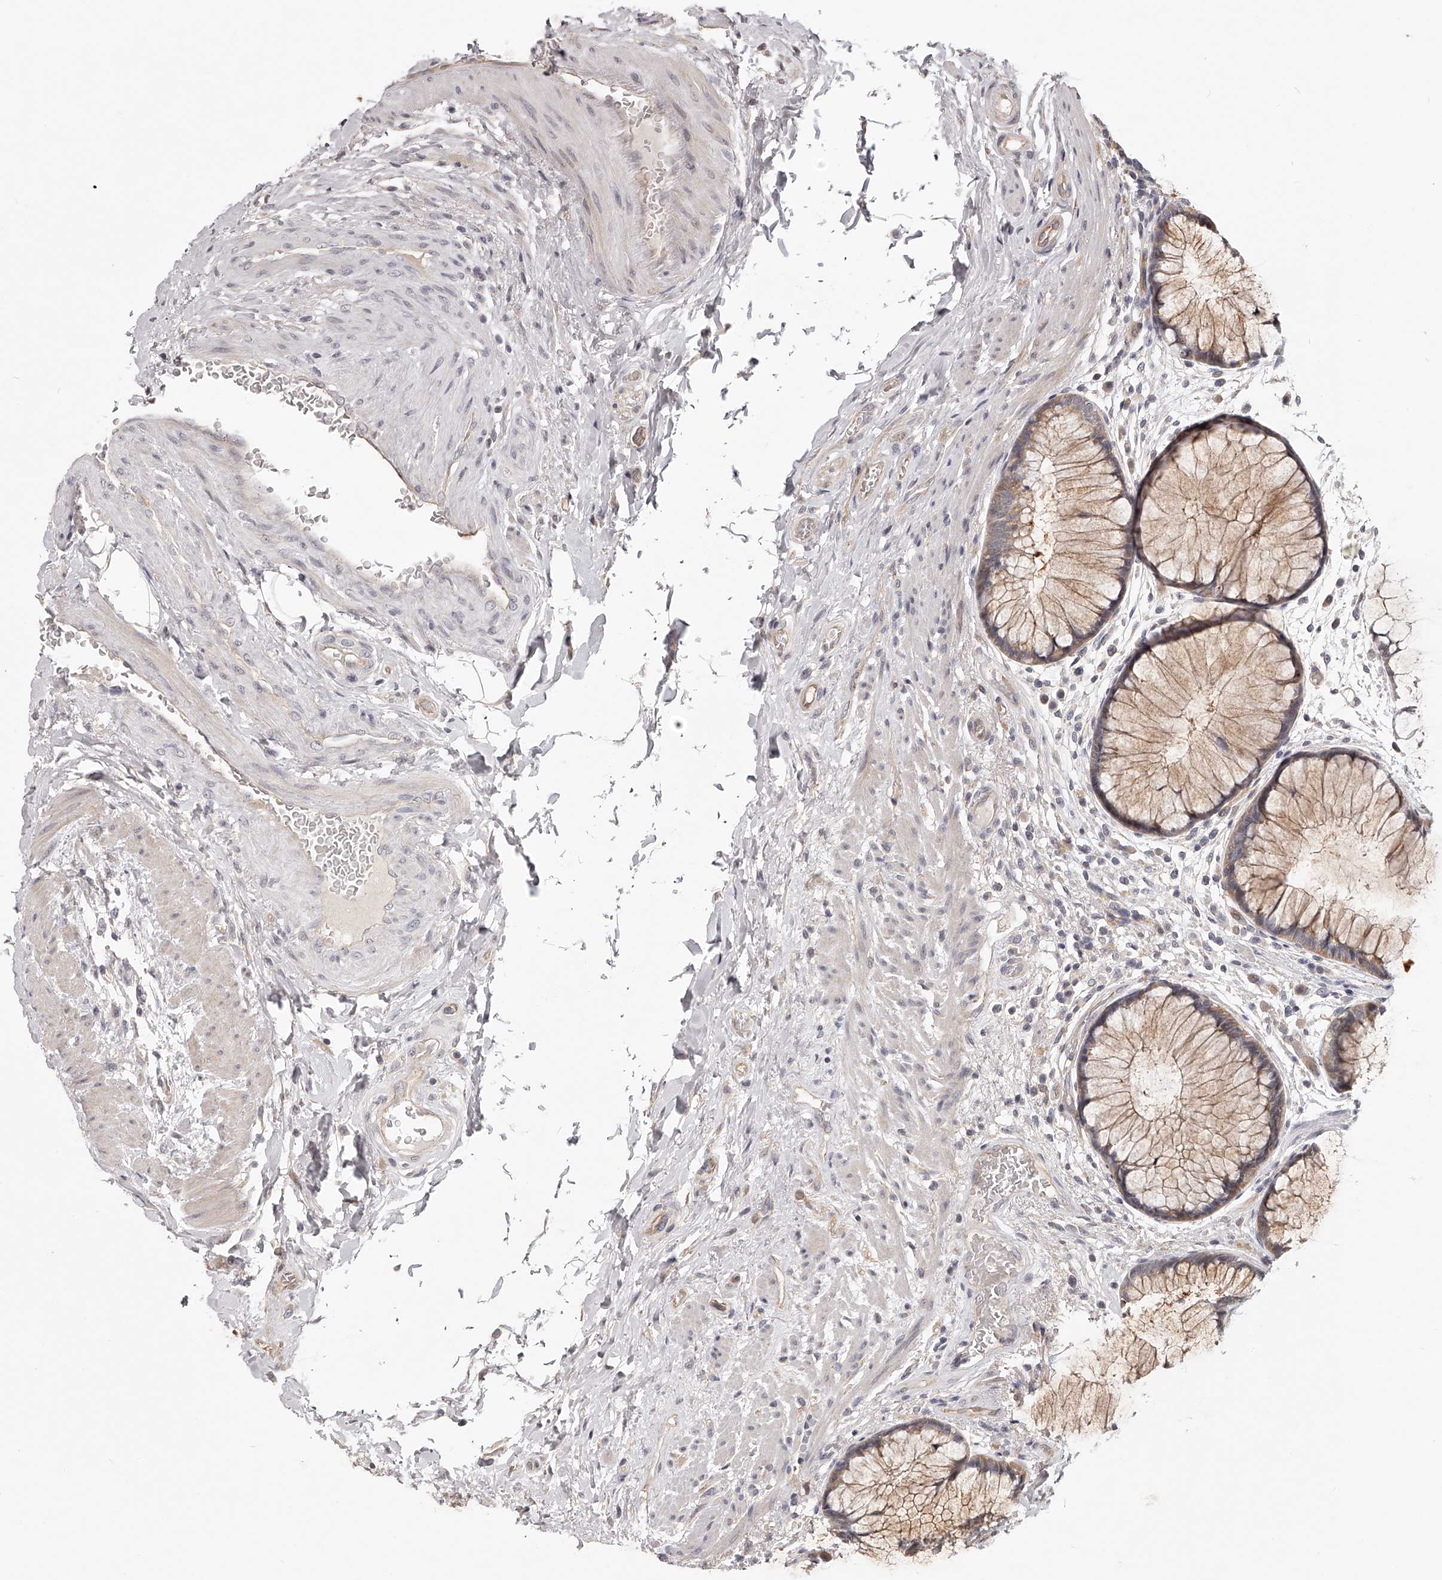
{"staining": {"intensity": "moderate", "quantity": ">75%", "location": "cytoplasmic/membranous"}, "tissue": "rectum", "cell_type": "Glandular cells", "image_type": "normal", "snomed": [{"axis": "morphology", "description": "Normal tissue, NOS"}, {"axis": "topography", "description": "Rectum"}], "caption": "Moderate cytoplasmic/membranous expression is identified in approximately >75% of glandular cells in benign rectum. The staining was performed using DAB to visualize the protein expression in brown, while the nuclei were stained in blue with hematoxylin (Magnification: 20x).", "gene": "ZNF582", "patient": {"sex": "male", "age": 51}}